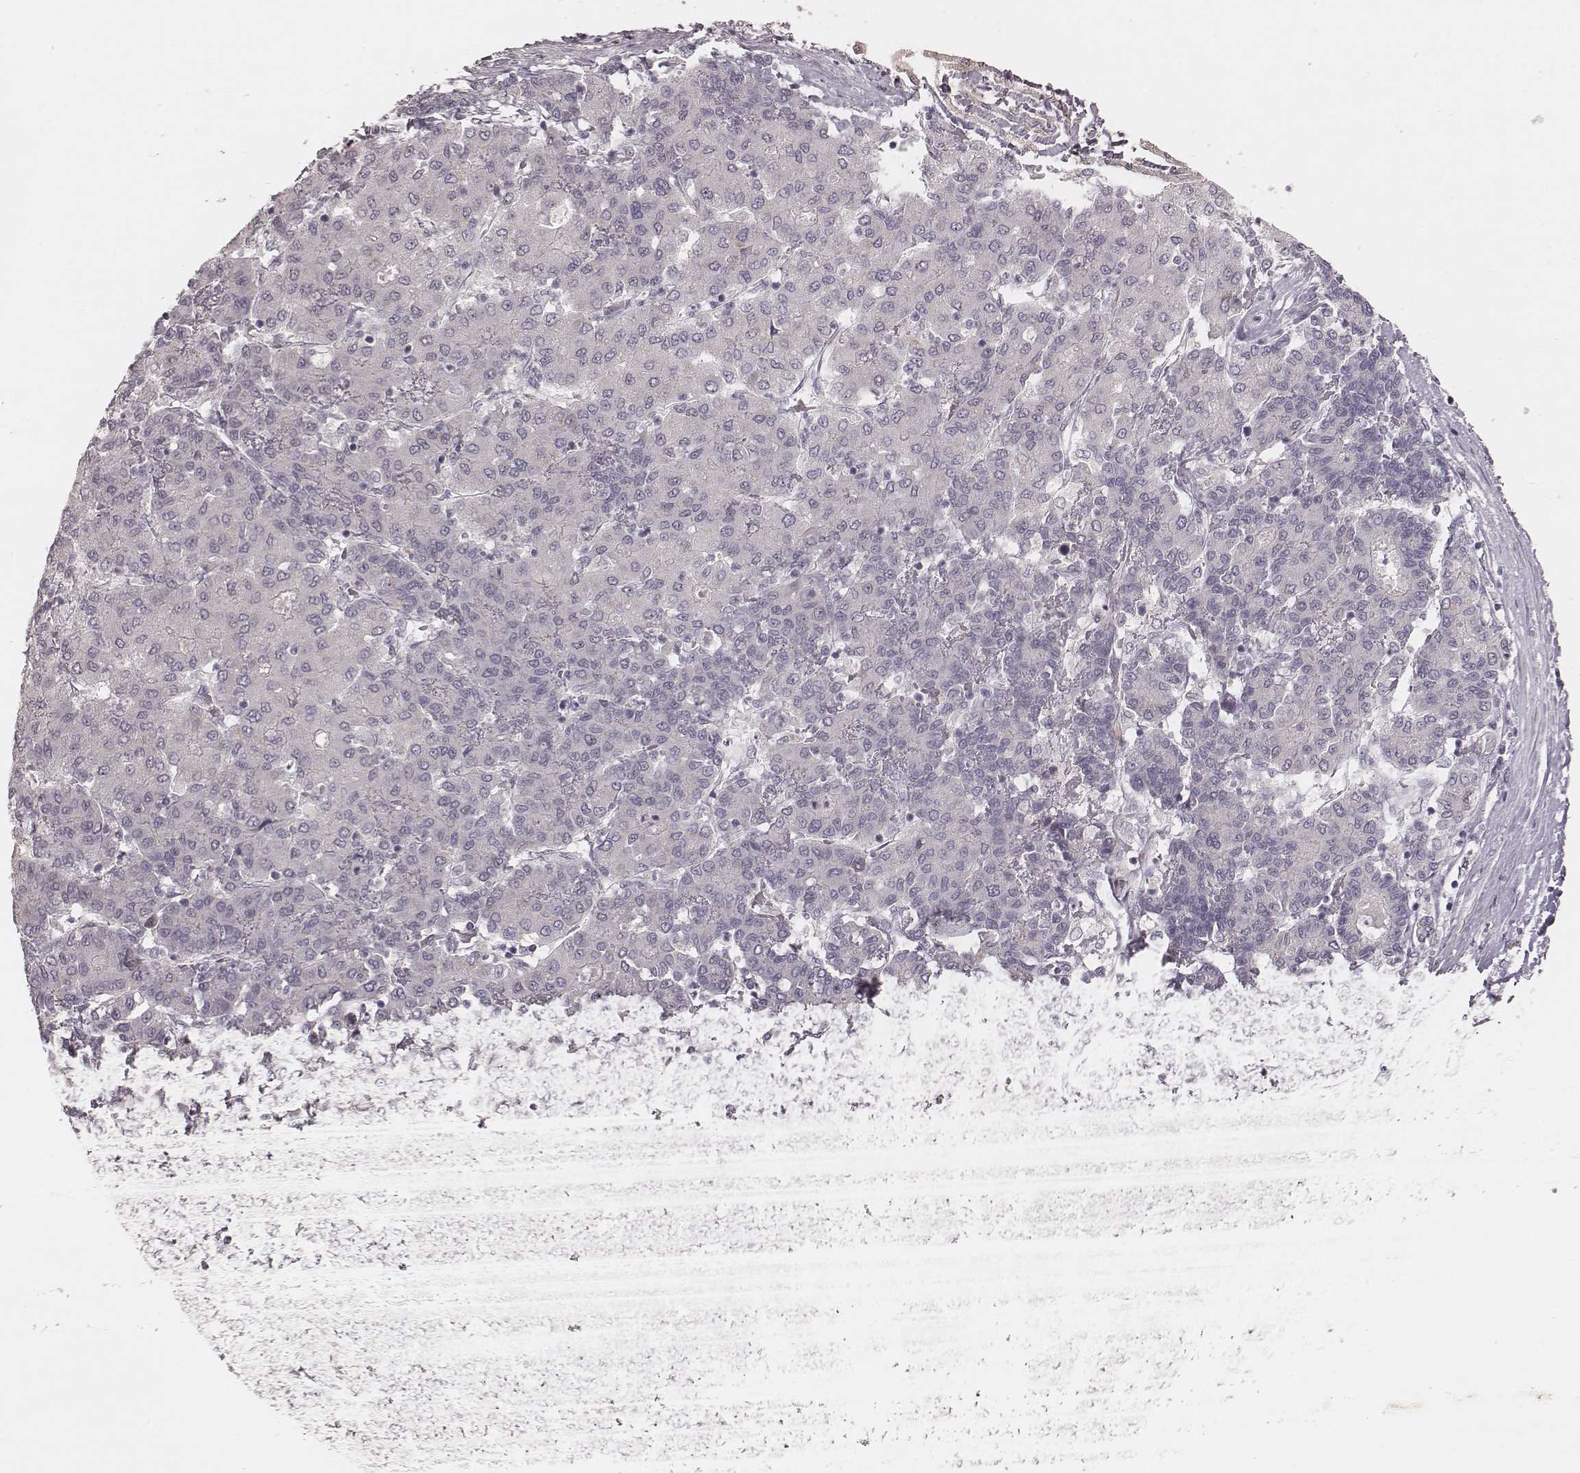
{"staining": {"intensity": "negative", "quantity": "none", "location": "none"}, "tissue": "liver cancer", "cell_type": "Tumor cells", "image_type": "cancer", "snomed": [{"axis": "morphology", "description": "Carcinoma, Hepatocellular, NOS"}, {"axis": "topography", "description": "Liver"}], "caption": "IHC image of neoplastic tissue: liver cancer stained with DAB demonstrates no significant protein staining in tumor cells. (DAB (3,3'-diaminobenzidine) immunohistochemistry (IHC) with hematoxylin counter stain).", "gene": "FAM13B", "patient": {"sex": "male", "age": 65}}